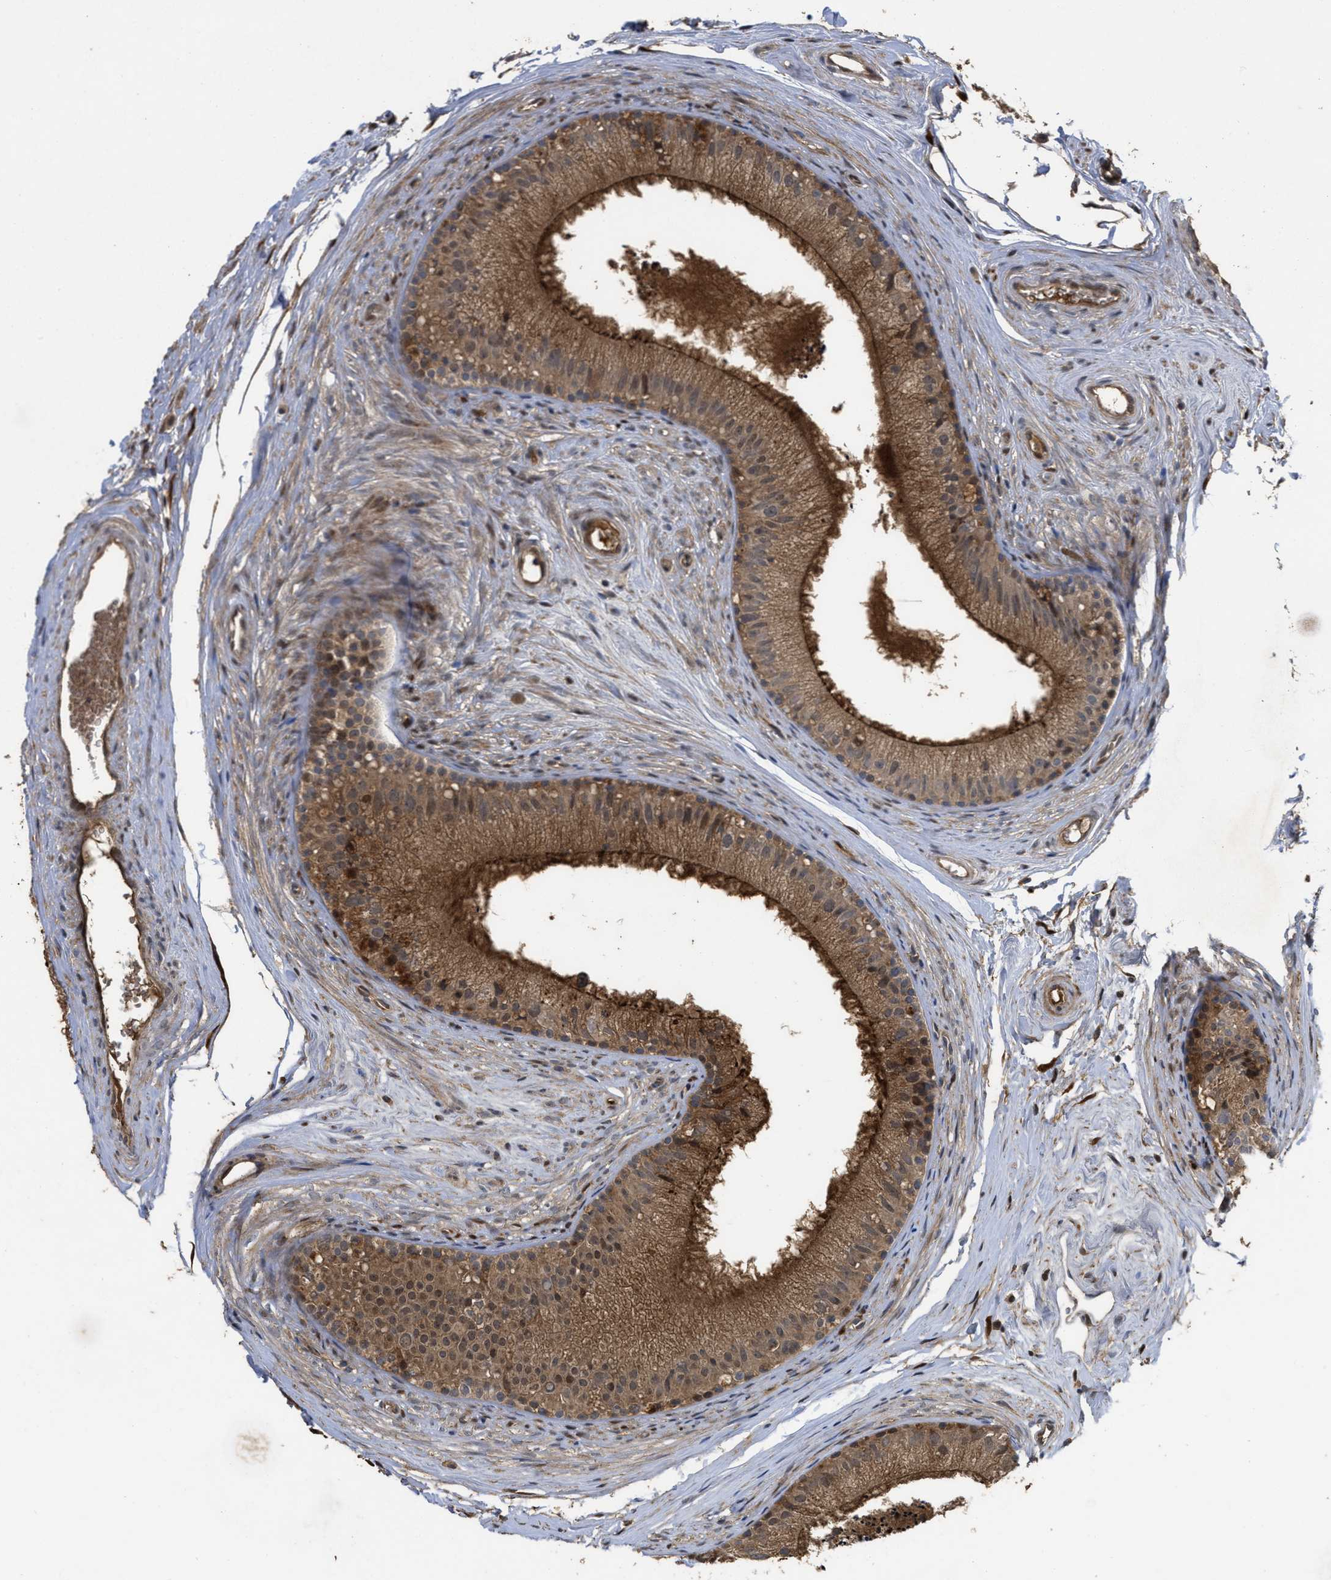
{"staining": {"intensity": "moderate", "quantity": ">75%", "location": "cytoplasmic/membranous"}, "tissue": "epididymis", "cell_type": "Glandular cells", "image_type": "normal", "snomed": [{"axis": "morphology", "description": "Normal tissue, NOS"}, {"axis": "topography", "description": "Epididymis"}], "caption": "Immunohistochemistry (DAB (3,3'-diaminobenzidine)) staining of unremarkable human epididymis shows moderate cytoplasmic/membranous protein positivity in about >75% of glandular cells.", "gene": "CBR3", "patient": {"sex": "male", "age": 56}}